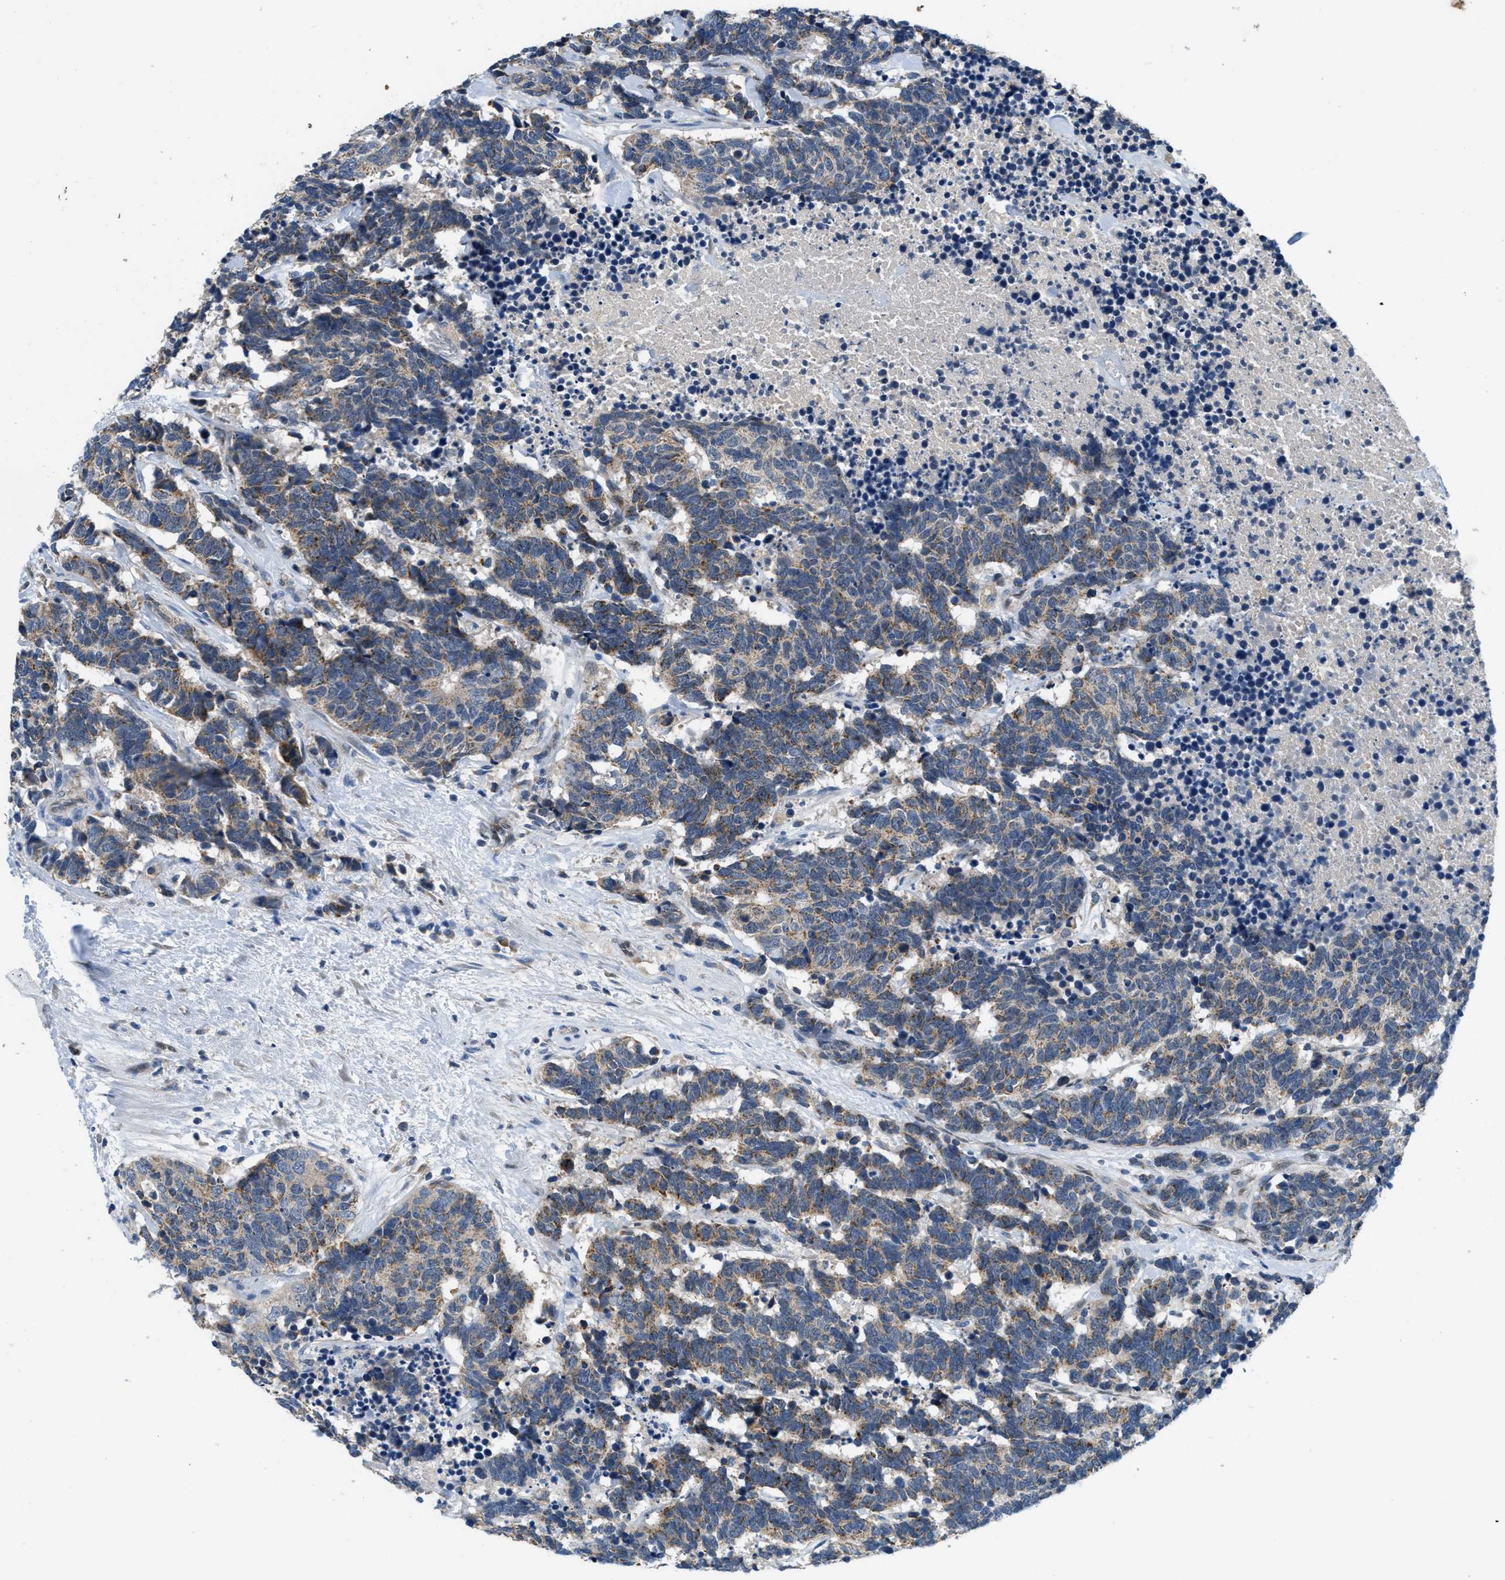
{"staining": {"intensity": "weak", "quantity": ">75%", "location": "cytoplasmic/membranous"}, "tissue": "carcinoid", "cell_type": "Tumor cells", "image_type": "cancer", "snomed": [{"axis": "morphology", "description": "Carcinoma, NOS"}, {"axis": "morphology", "description": "Carcinoid, malignant, NOS"}, {"axis": "topography", "description": "Urinary bladder"}], "caption": "Immunohistochemical staining of human carcinoma demonstrates low levels of weak cytoplasmic/membranous protein positivity in approximately >75% of tumor cells. The protein is shown in brown color, while the nuclei are stained blue.", "gene": "PNKD", "patient": {"sex": "male", "age": 57}}